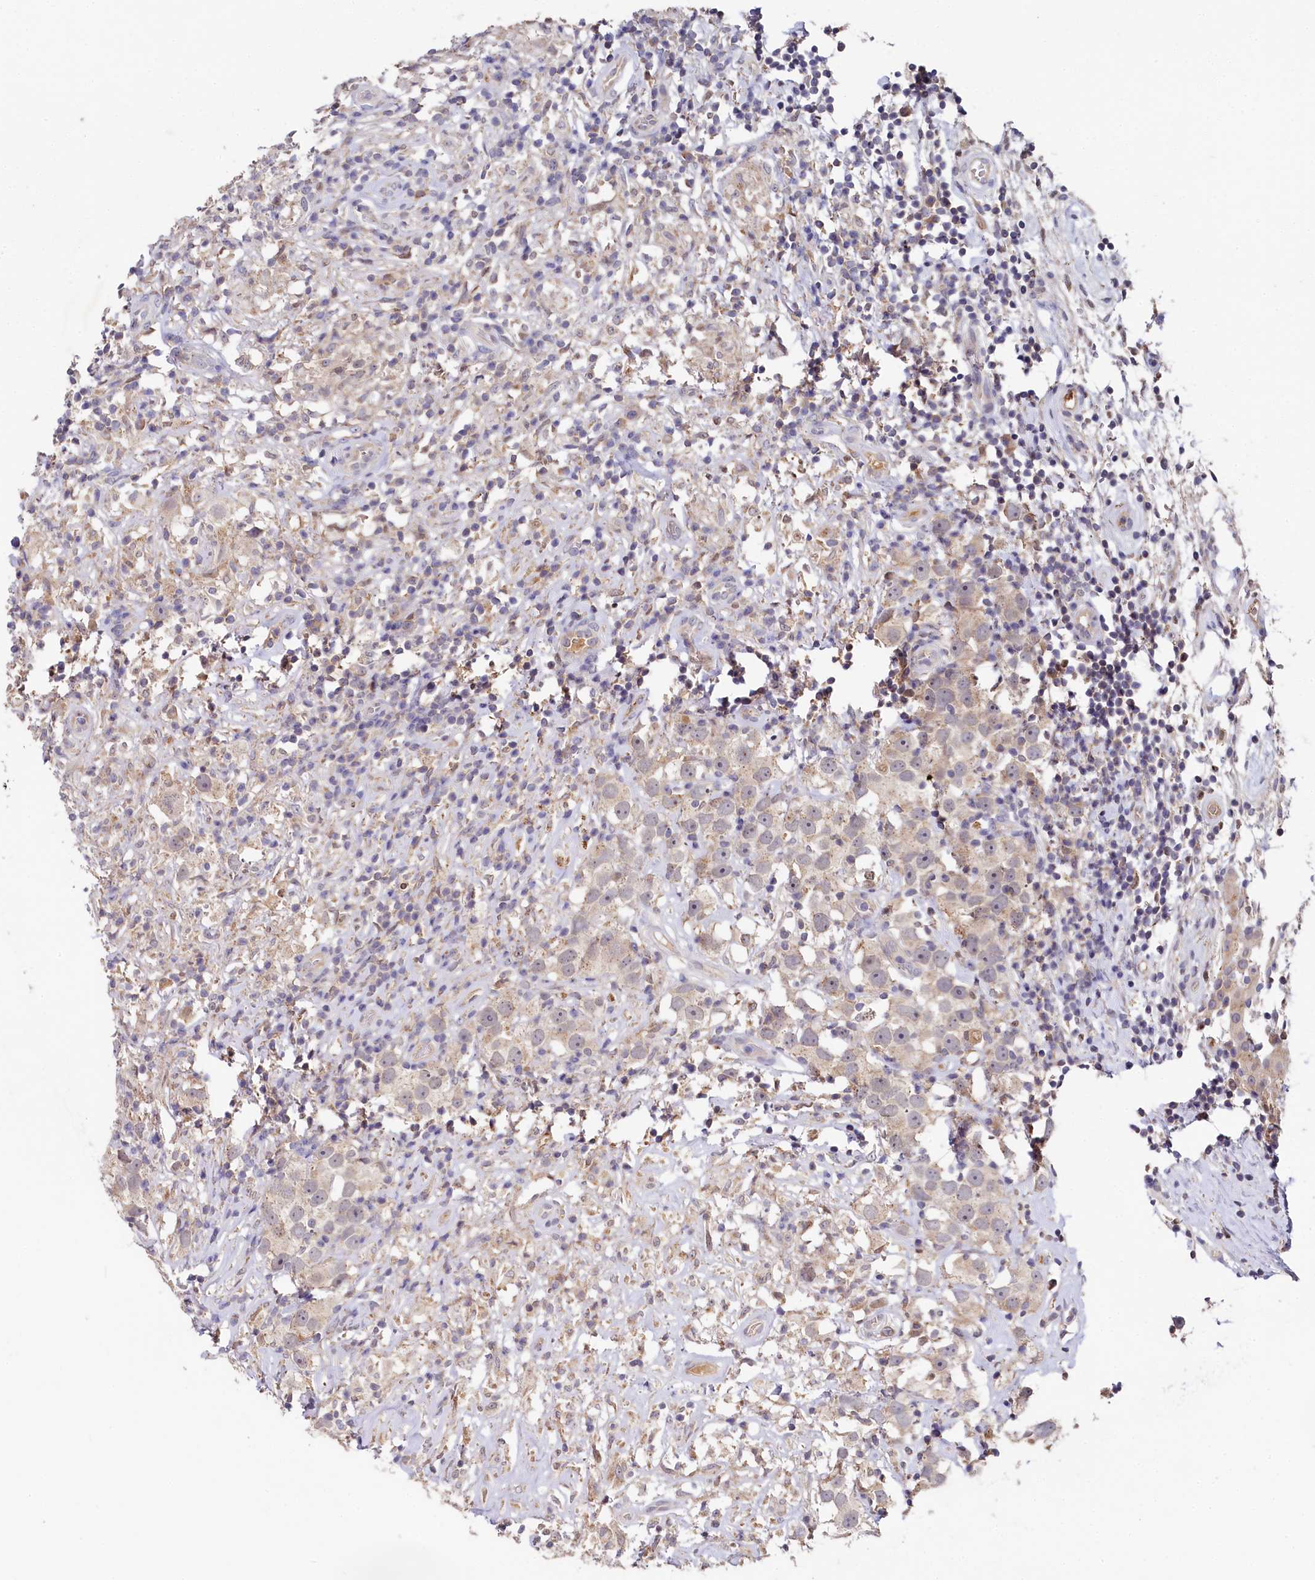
{"staining": {"intensity": "weak", "quantity": "25%-75%", "location": "cytoplasmic/membranous"}, "tissue": "testis cancer", "cell_type": "Tumor cells", "image_type": "cancer", "snomed": [{"axis": "morphology", "description": "Seminoma, NOS"}, {"axis": "topography", "description": "Testis"}], "caption": "The photomicrograph shows immunohistochemical staining of testis cancer (seminoma). There is weak cytoplasmic/membranous expression is seen in about 25%-75% of tumor cells. (Stains: DAB in brown, nuclei in blue, Microscopy: brightfield microscopy at high magnification).", "gene": "SPINK9", "patient": {"sex": "male", "age": 49}}